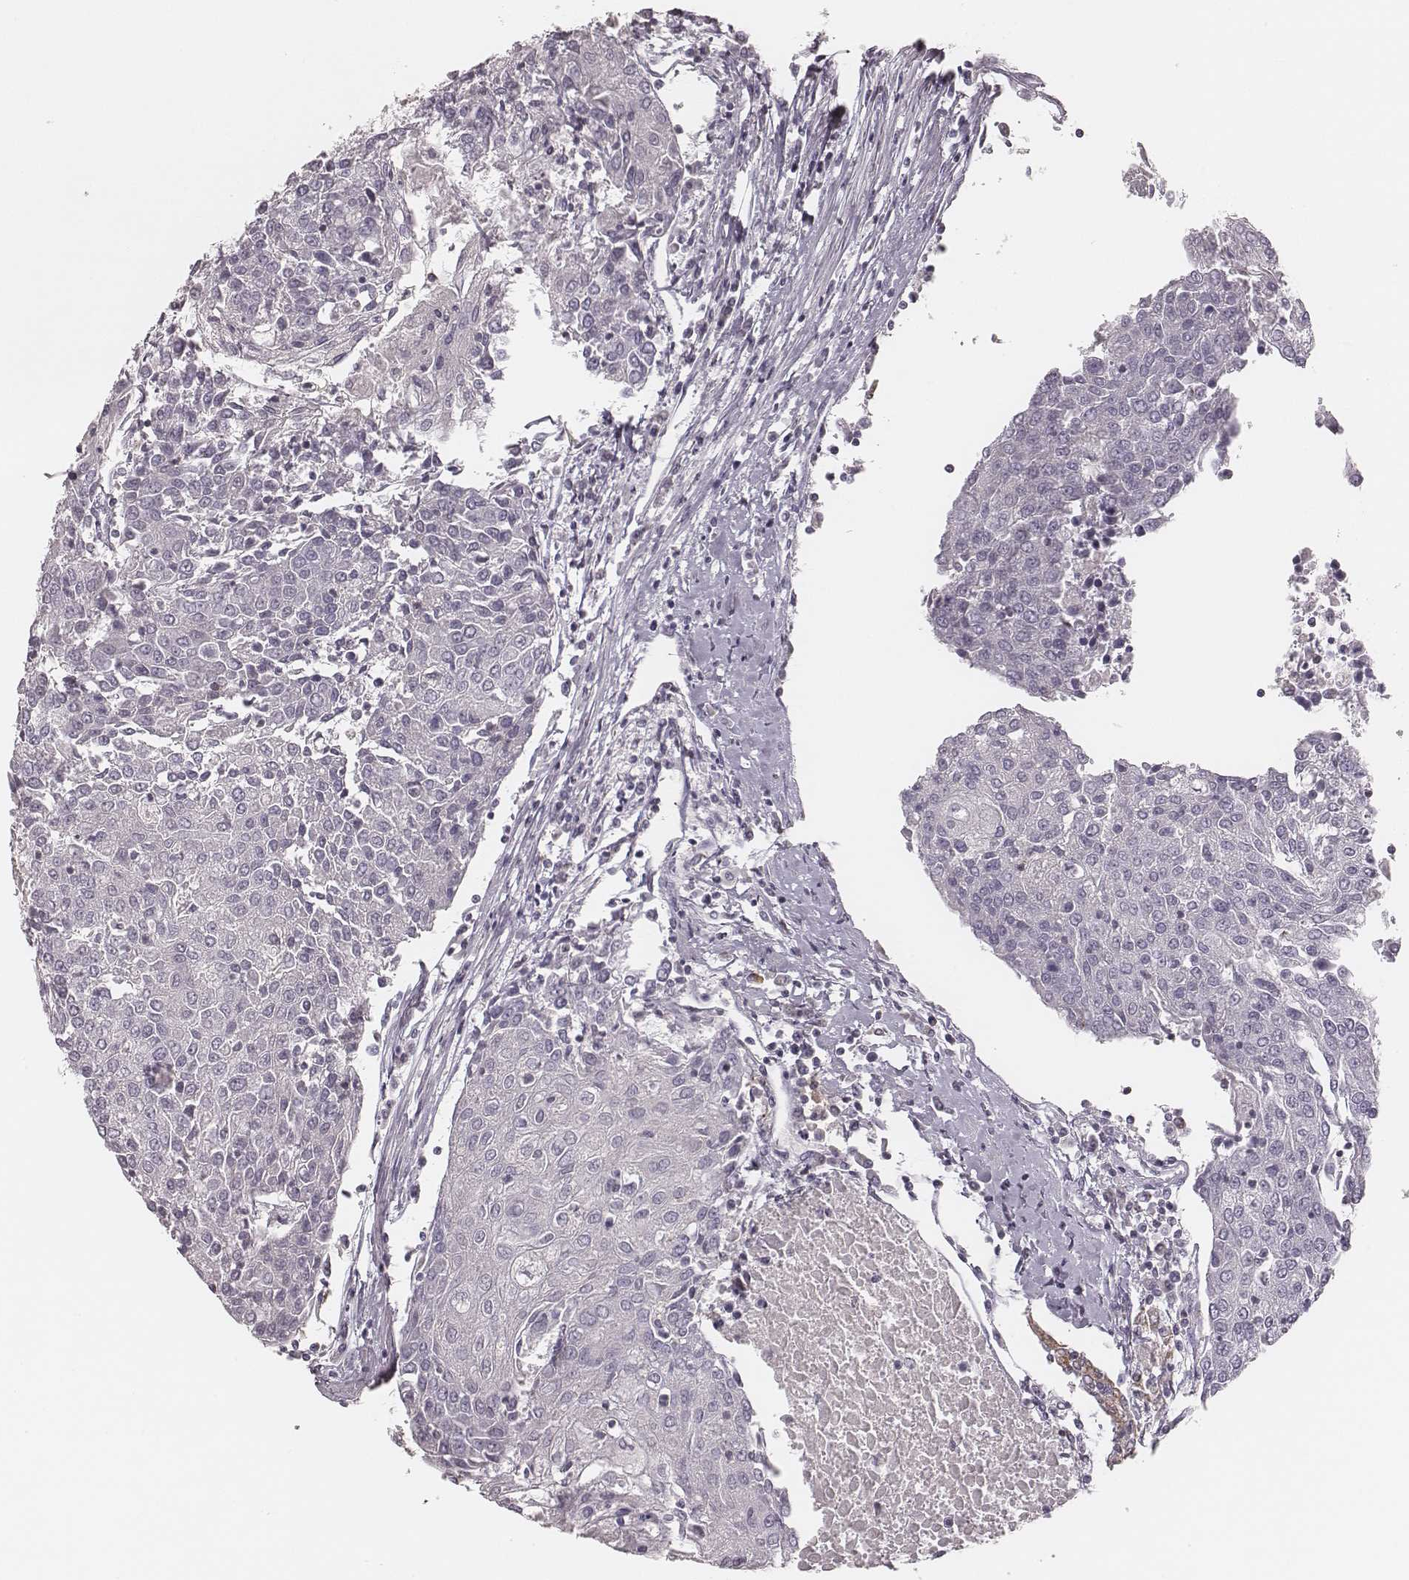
{"staining": {"intensity": "negative", "quantity": "none", "location": "none"}, "tissue": "urothelial cancer", "cell_type": "Tumor cells", "image_type": "cancer", "snomed": [{"axis": "morphology", "description": "Urothelial carcinoma, High grade"}, {"axis": "topography", "description": "Urinary bladder"}], "caption": "A high-resolution photomicrograph shows IHC staining of urothelial cancer, which exhibits no significant staining in tumor cells.", "gene": "MSX1", "patient": {"sex": "female", "age": 85}}